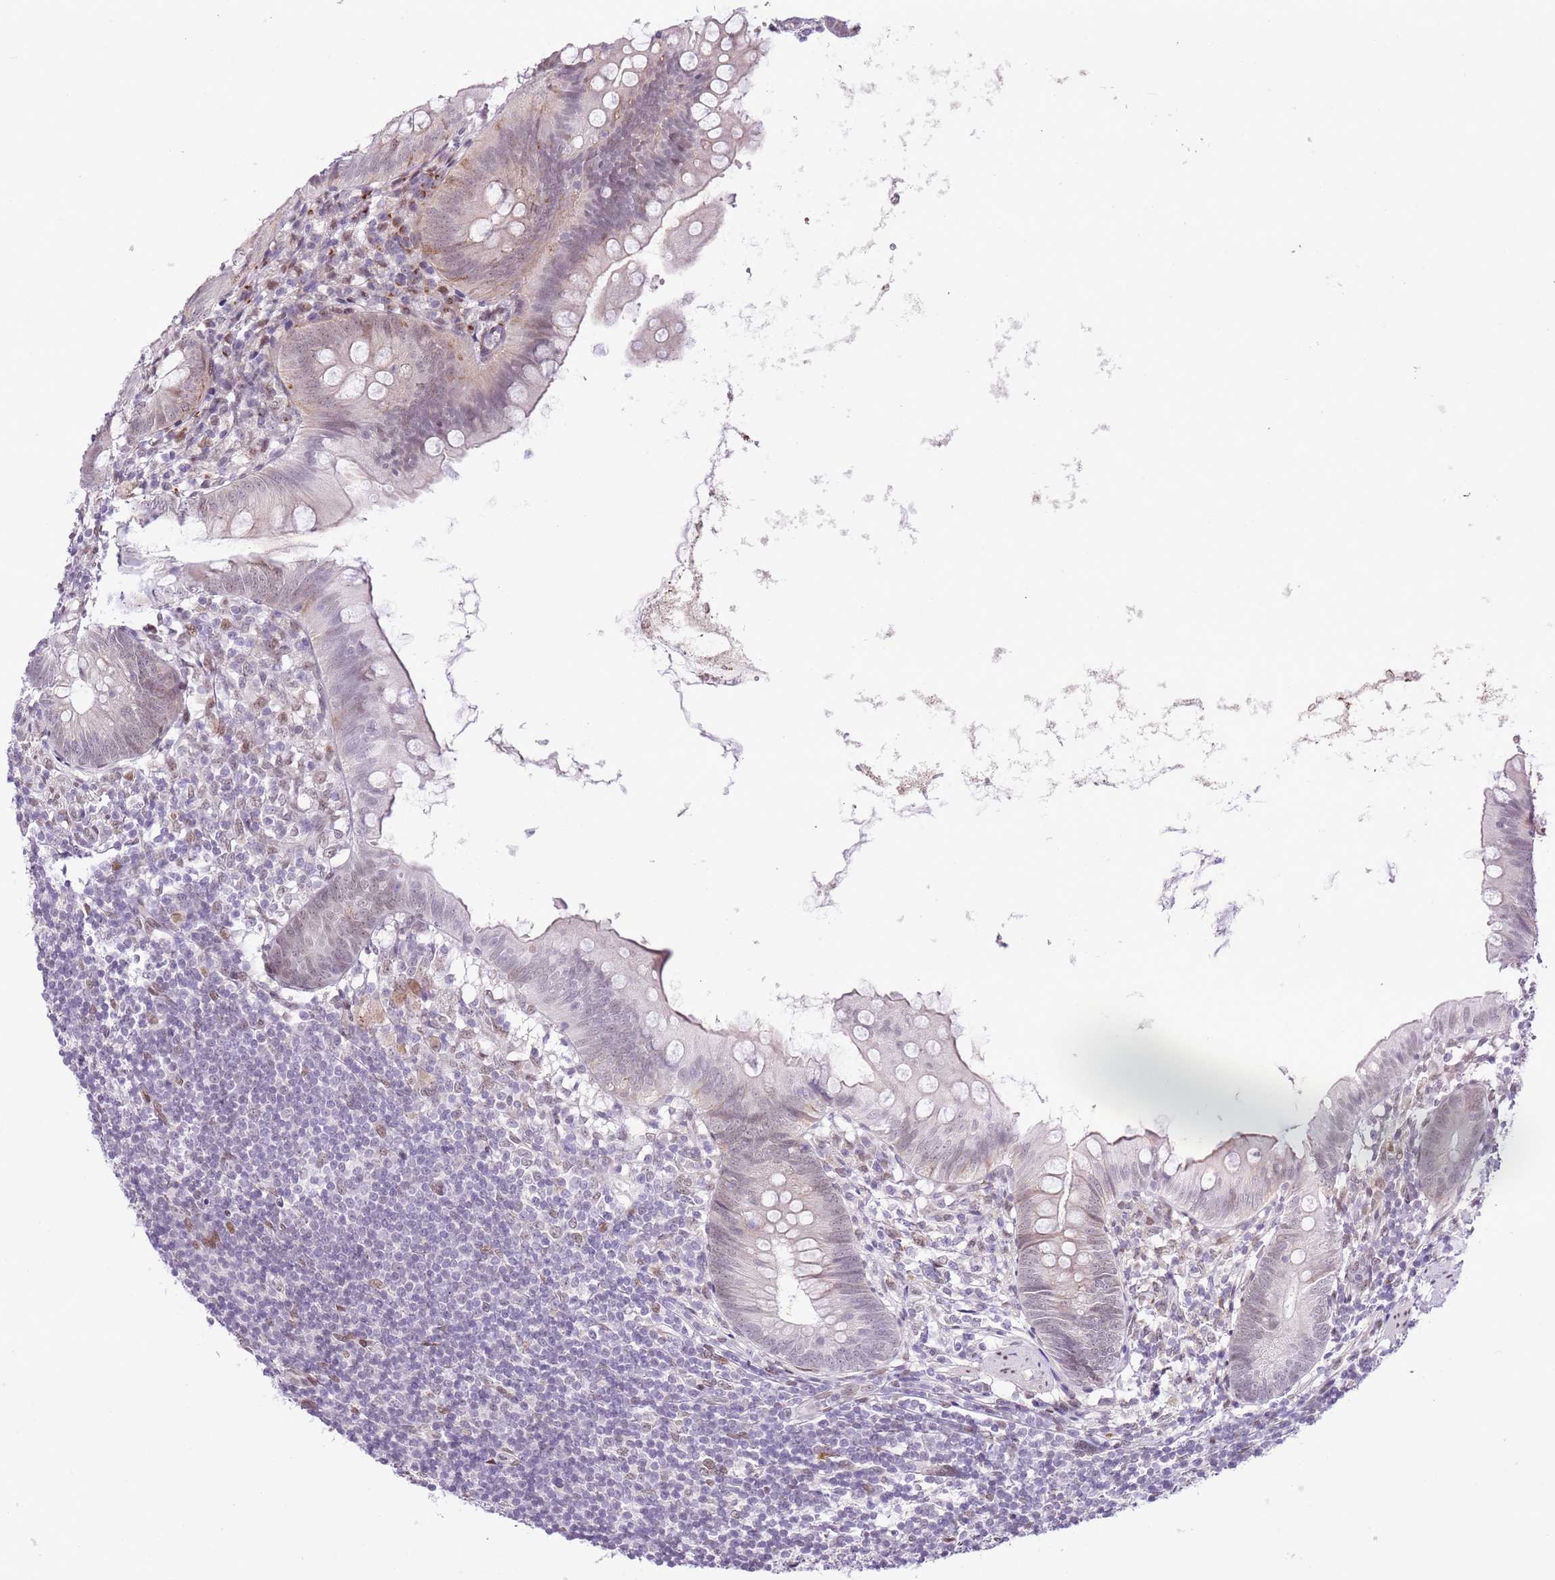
{"staining": {"intensity": "weak", "quantity": "<25%", "location": "cytoplasmic/membranous,nuclear"}, "tissue": "appendix", "cell_type": "Glandular cells", "image_type": "normal", "snomed": [{"axis": "morphology", "description": "Normal tissue, NOS"}, {"axis": "topography", "description": "Appendix"}], "caption": "IHC of normal appendix displays no staining in glandular cells. (Immunohistochemistry (ihc), brightfield microscopy, high magnification).", "gene": "NACC2", "patient": {"sex": "female", "age": 62}}